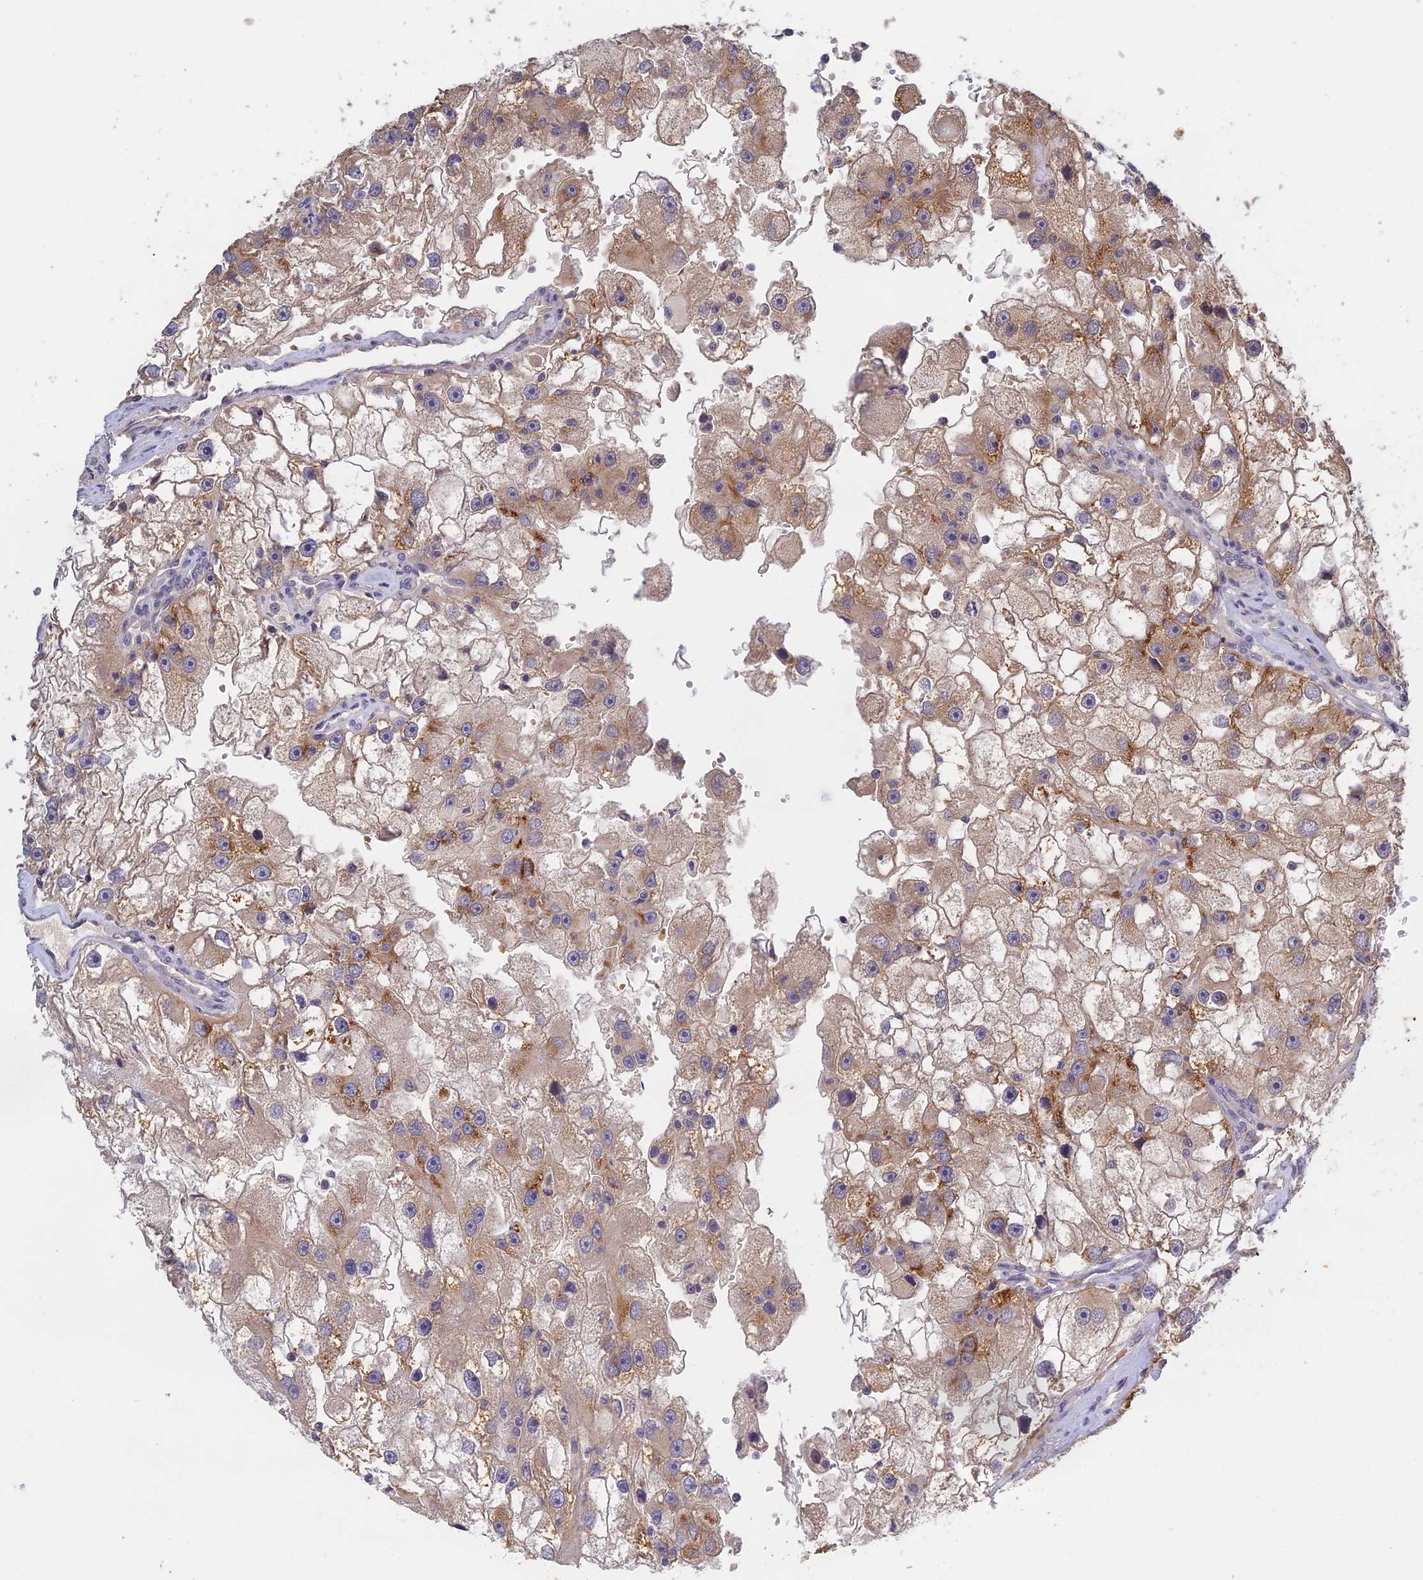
{"staining": {"intensity": "moderate", "quantity": "25%-75%", "location": "cytoplasmic/membranous"}, "tissue": "renal cancer", "cell_type": "Tumor cells", "image_type": "cancer", "snomed": [{"axis": "morphology", "description": "Adenocarcinoma, NOS"}, {"axis": "topography", "description": "Kidney"}], "caption": "This photomicrograph exhibits renal adenocarcinoma stained with immunohistochemistry to label a protein in brown. The cytoplasmic/membranous of tumor cells show moderate positivity for the protein. Nuclei are counter-stained blue.", "gene": "CWH43", "patient": {"sex": "male", "age": 63}}